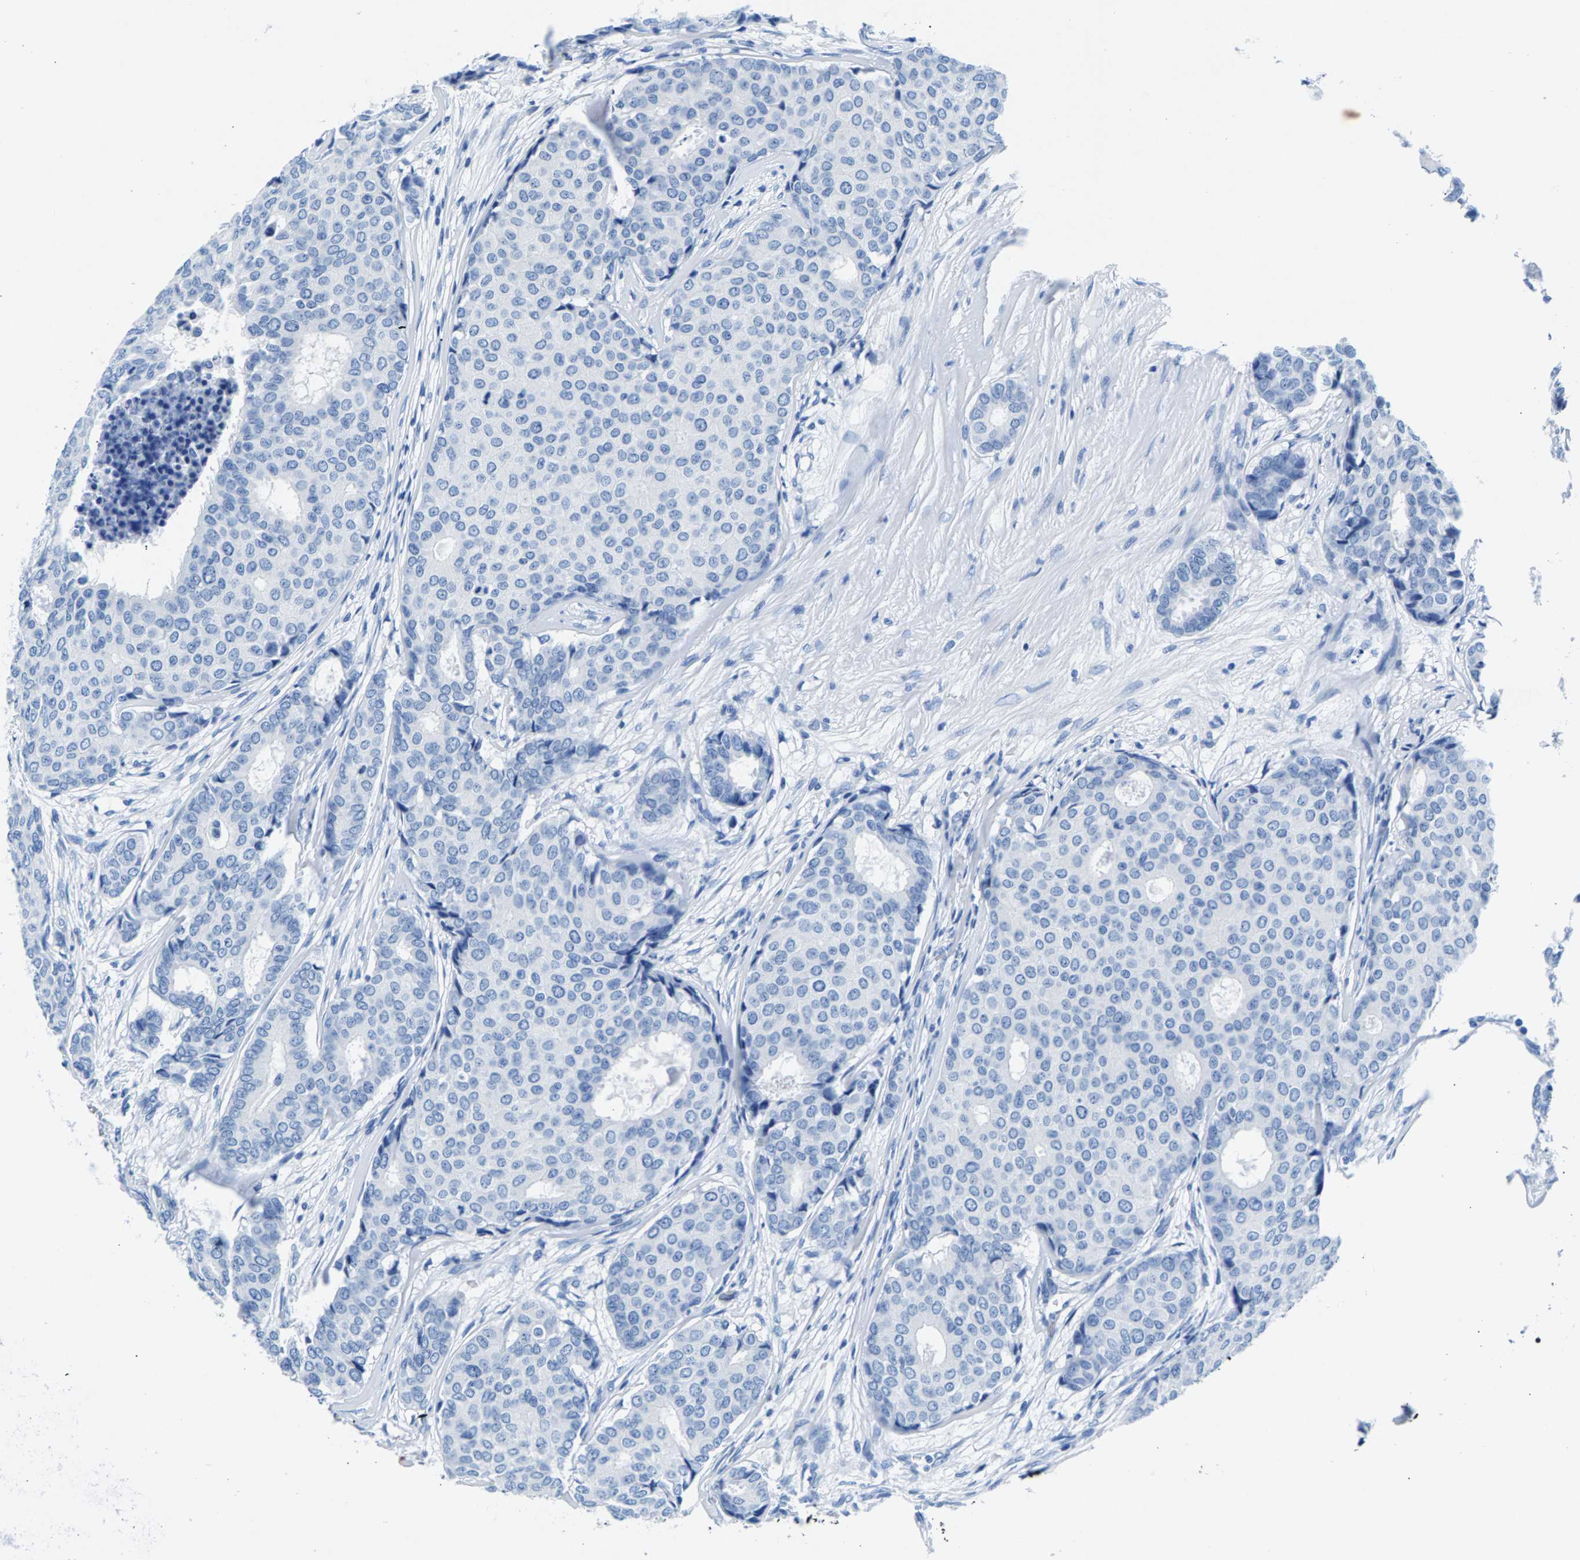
{"staining": {"intensity": "negative", "quantity": "none", "location": "none"}, "tissue": "breast cancer", "cell_type": "Tumor cells", "image_type": "cancer", "snomed": [{"axis": "morphology", "description": "Duct carcinoma"}, {"axis": "topography", "description": "Breast"}], "caption": "Immunohistochemistry (IHC) histopathology image of neoplastic tissue: human invasive ductal carcinoma (breast) stained with DAB demonstrates no significant protein staining in tumor cells.", "gene": "CPS1", "patient": {"sex": "female", "age": 75}}